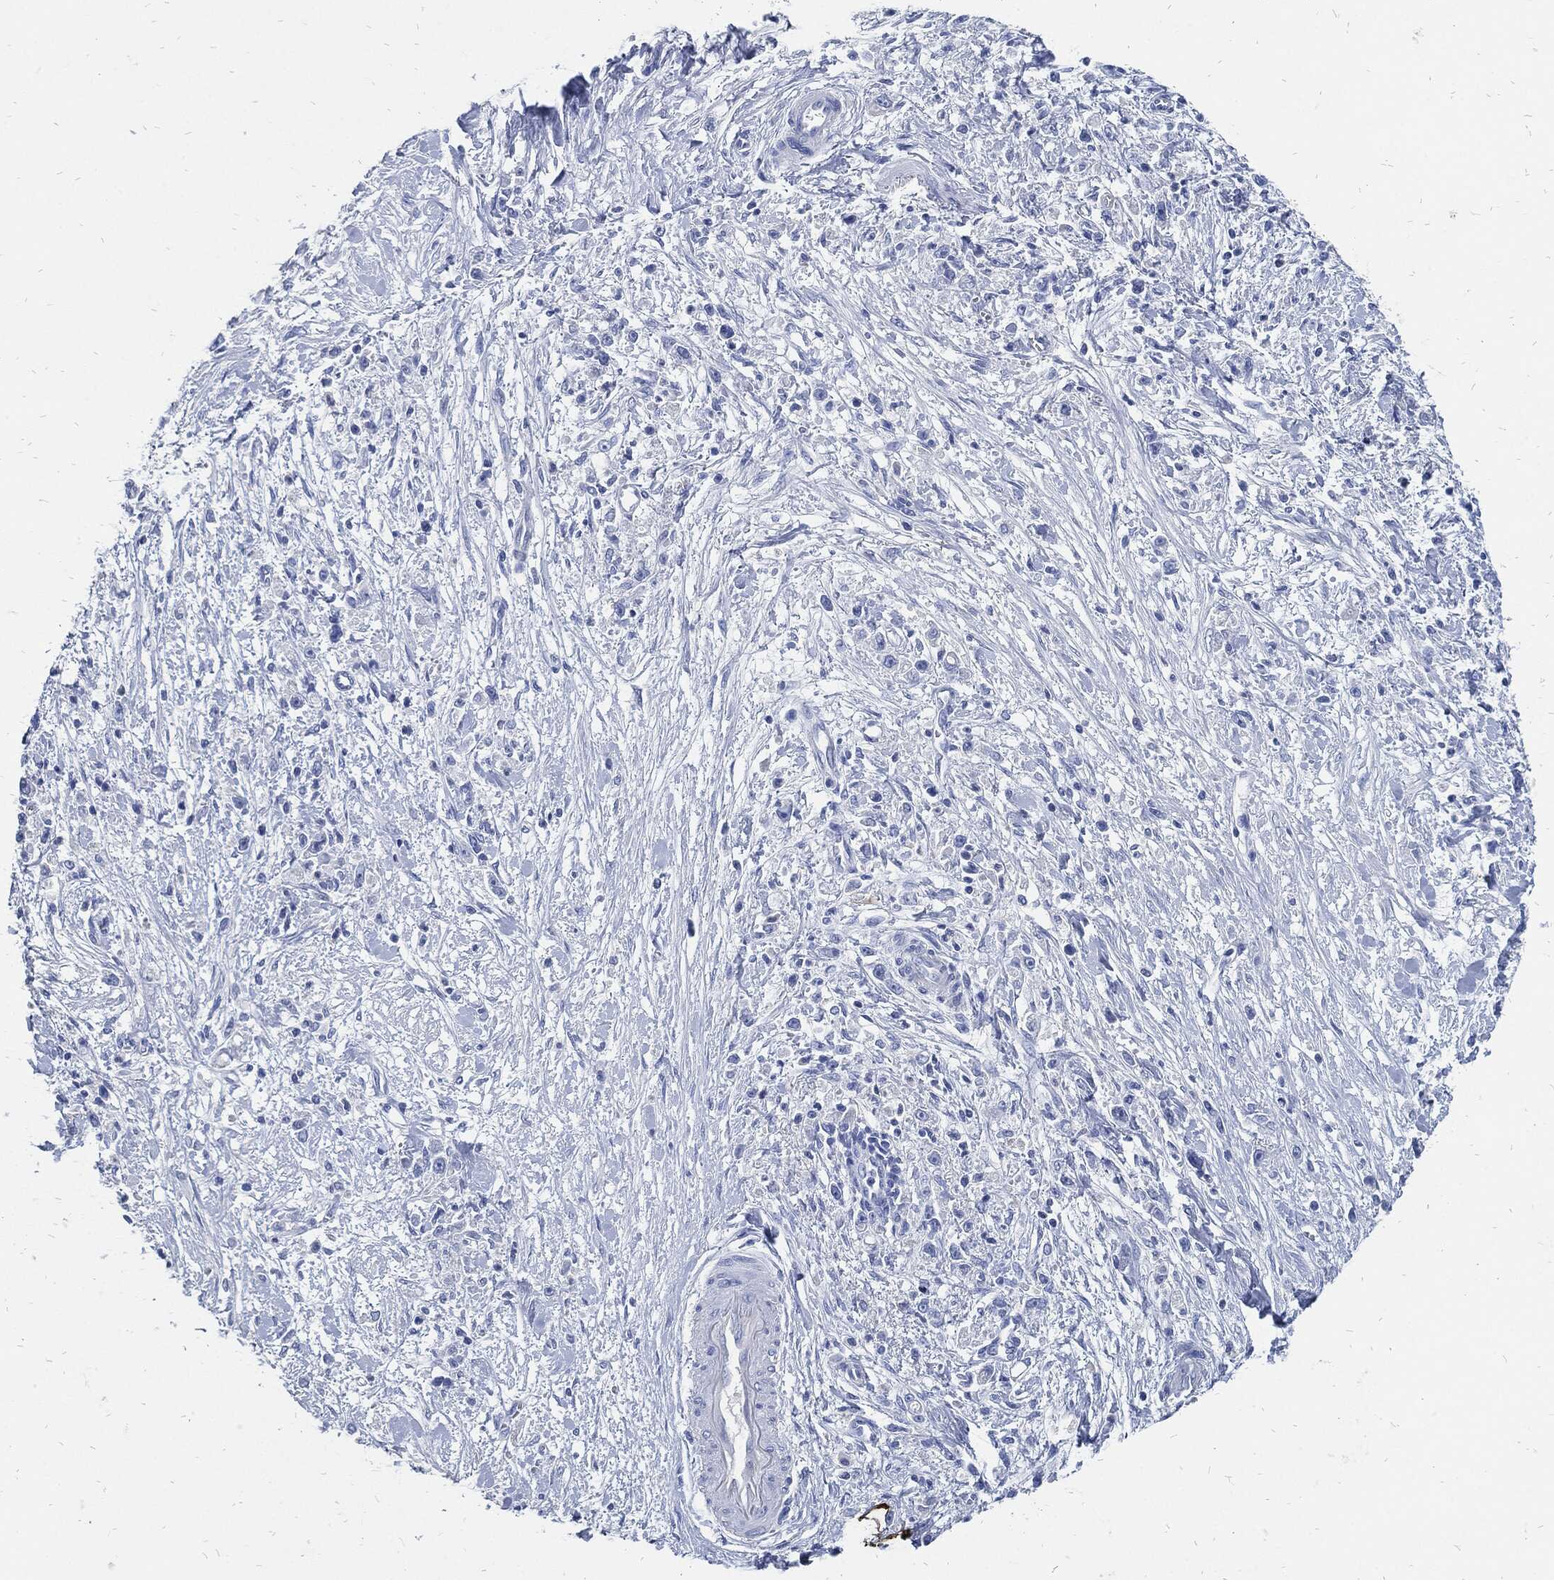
{"staining": {"intensity": "negative", "quantity": "none", "location": "none"}, "tissue": "stomach cancer", "cell_type": "Tumor cells", "image_type": "cancer", "snomed": [{"axis": "morphology", "description": "Adenocarcinoma, NOS"}, {"axis": "topography", "description": "Stomach"}], "caption": "Tumor cells are negative for brown protein staining in stomach cancer (adenocarcinoma).", "gene": "FABP4", "patient": {"sex": "female", "age": 59}}